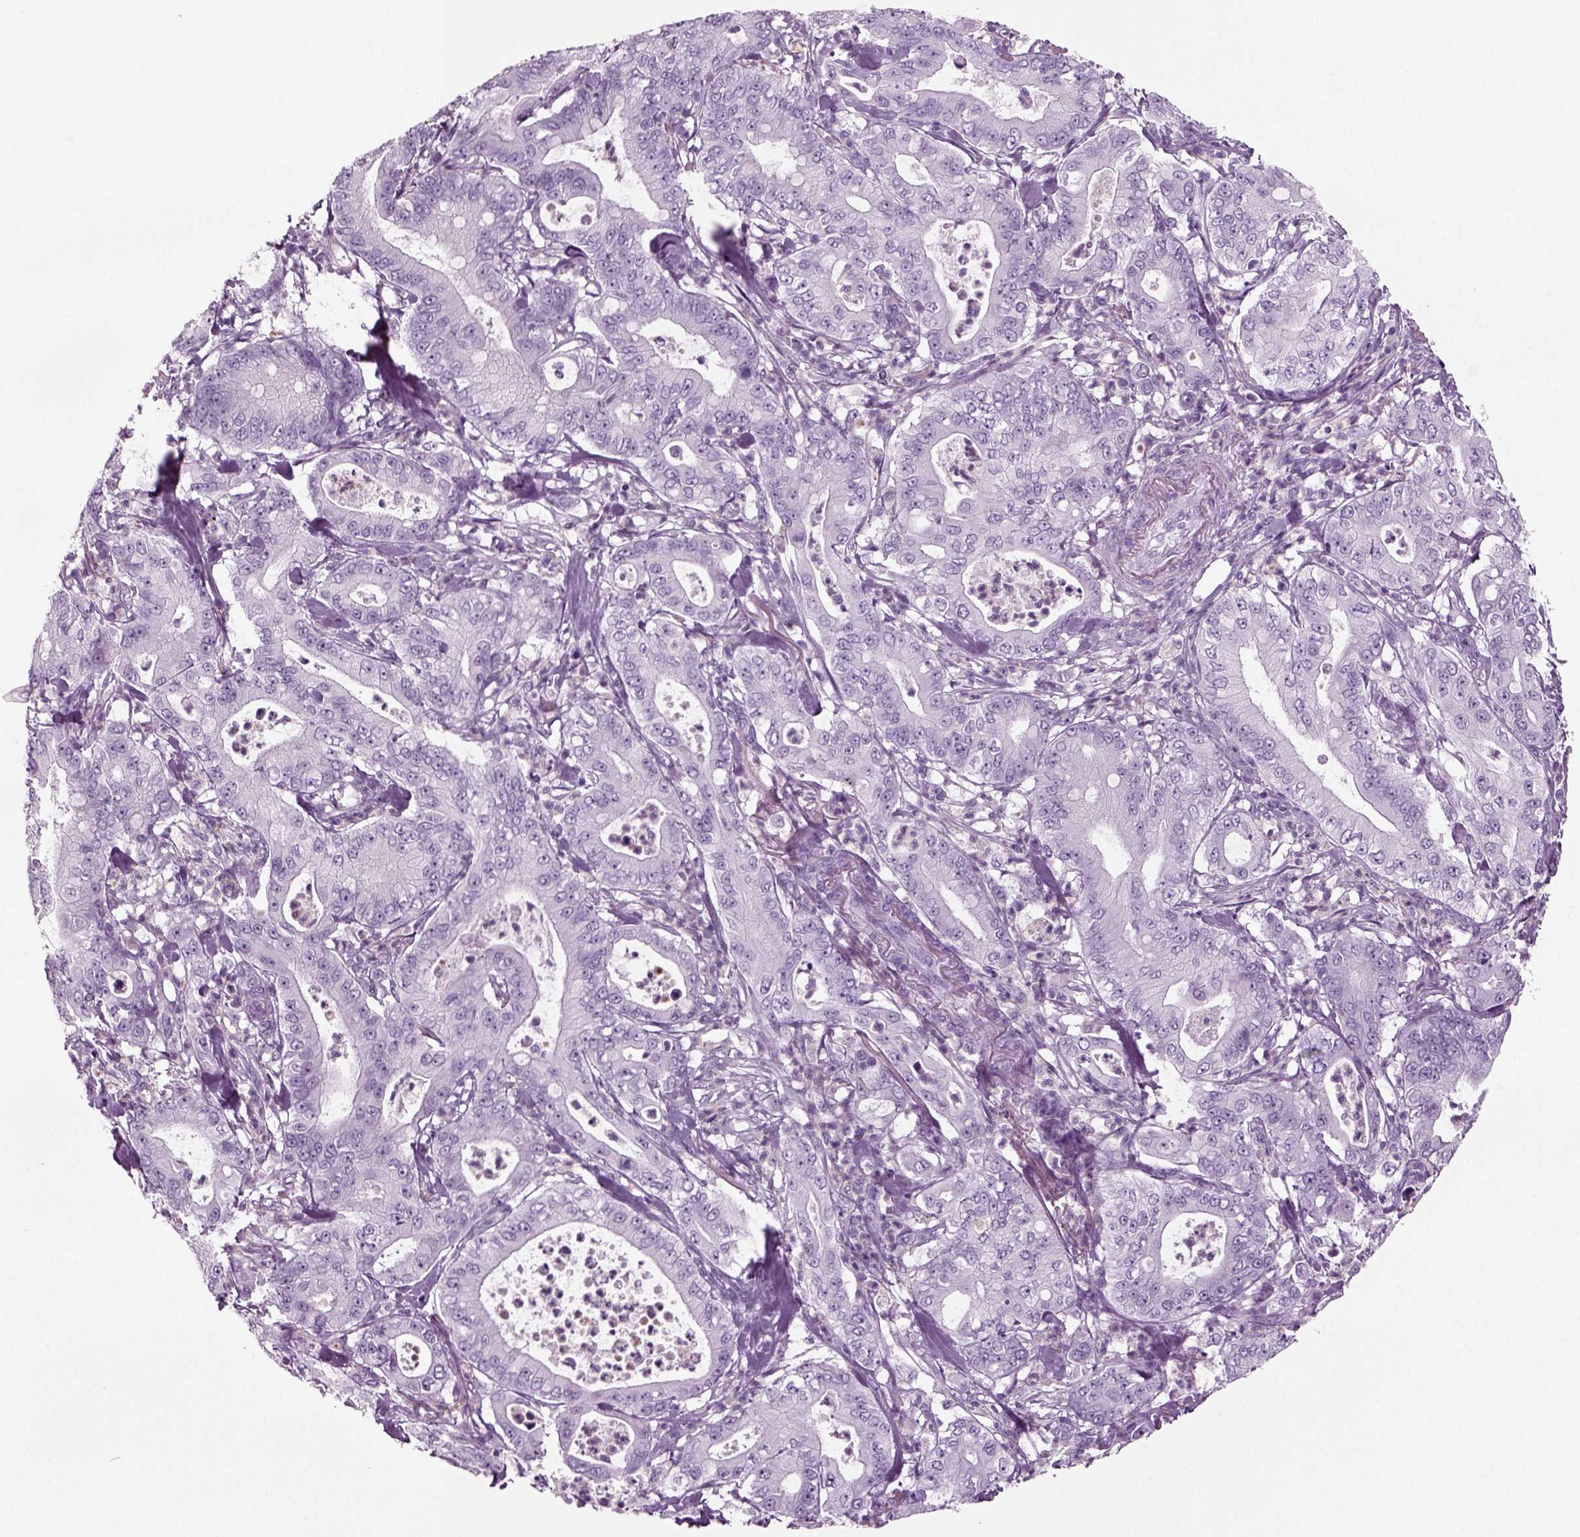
{"staining": {"intensity": "negative", "quantity": "none", "location": "none"}, "tissue": "pancreatic cancer", "cell_type": "Tumor cells", "image_type": "cancer", "snomed": [{"axis": "morphology", "description": "Adenocarcinoma, NOS"}, {"axis": "topography", "description": "Pancreas"}], "caption": "Image shows no significant protein positivity in tumor cells of adenocarcinoma (pancreatic).", "gene": "CRABP1", "patient": {"sex": "male", "age": 71}}